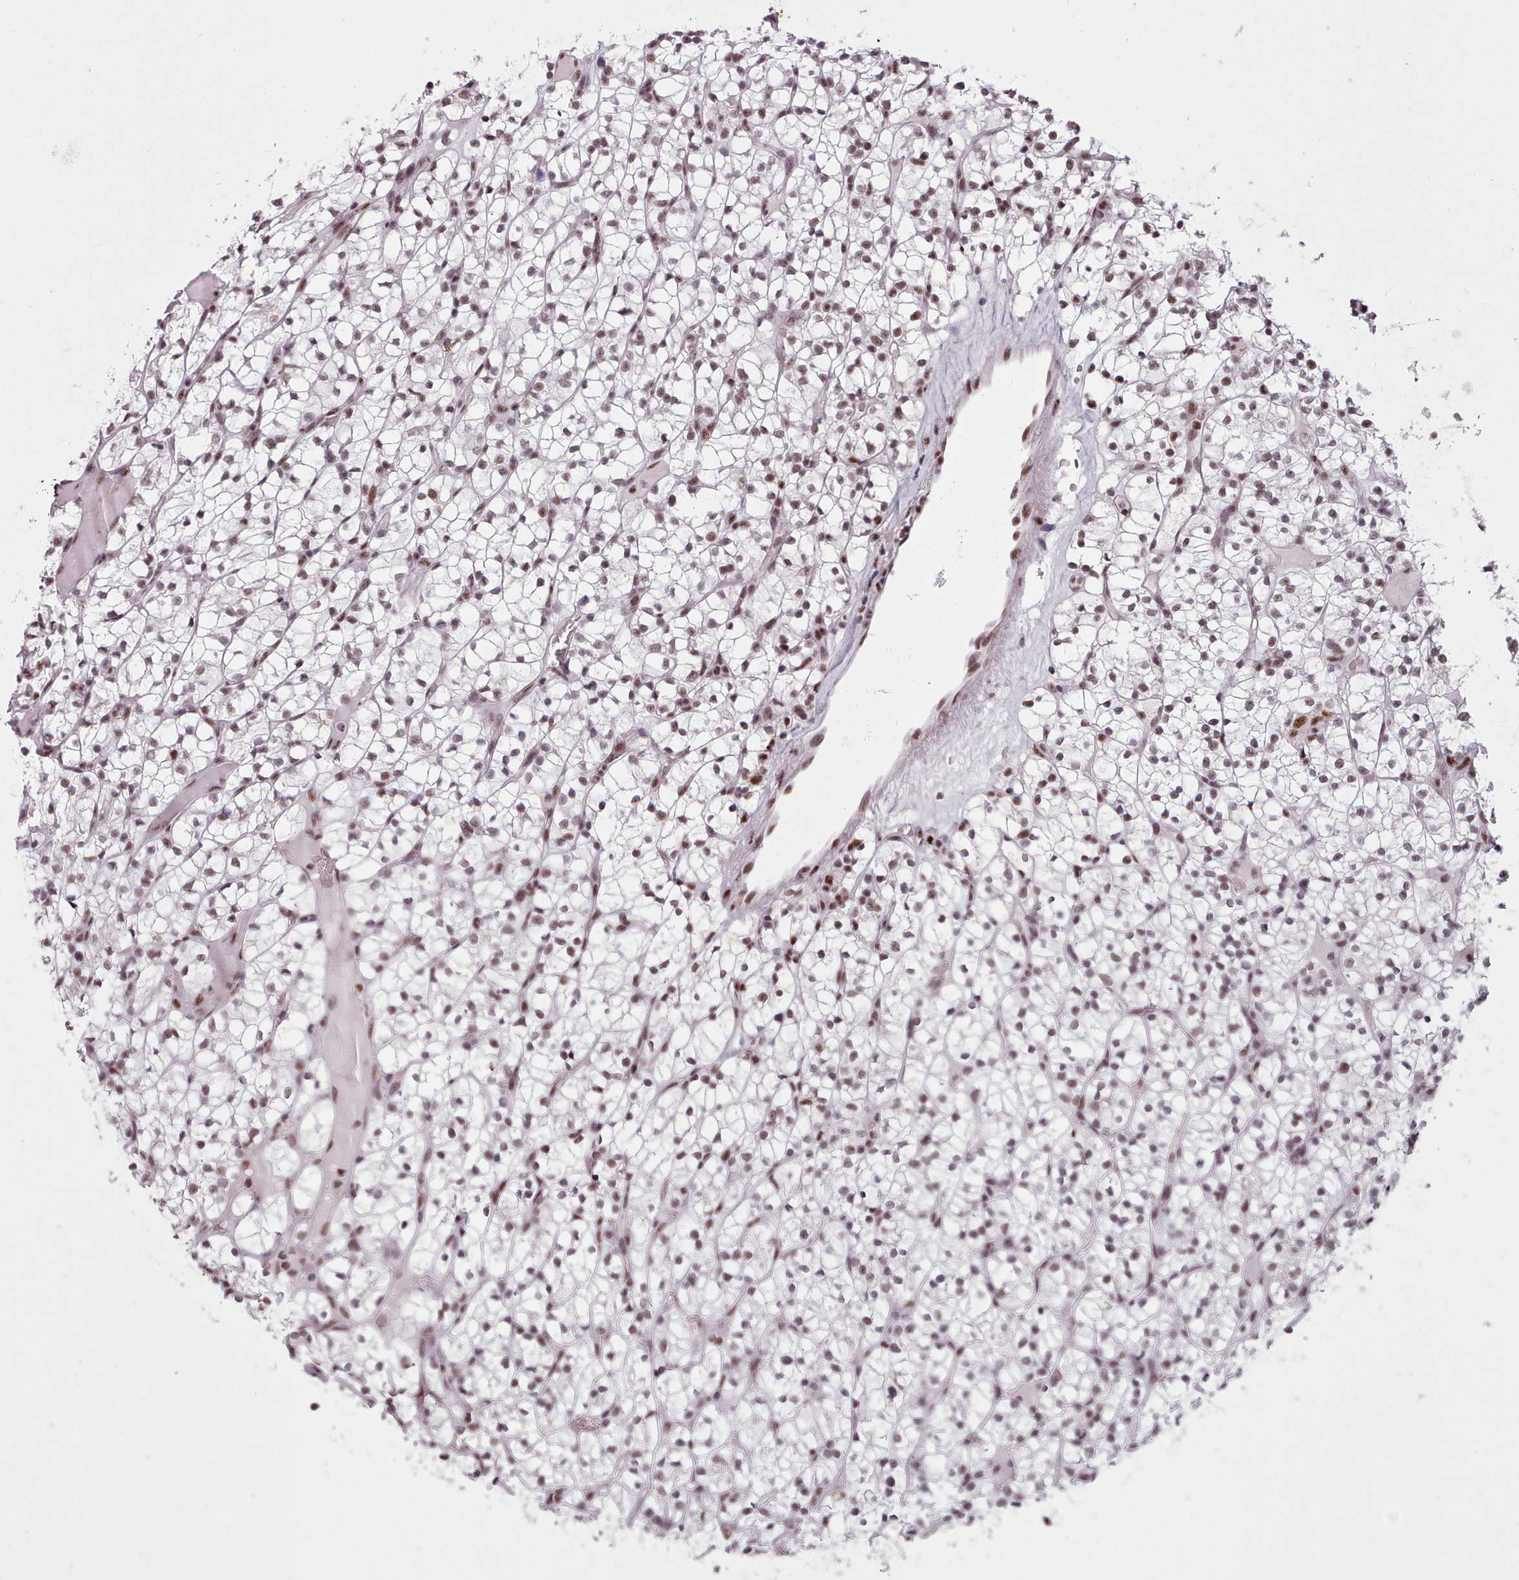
{"staining": {"intensity": "moderate", "quantity": ">75%", "location": "nuclear"}, "tissue": "renal cancer", "cell_type": "Tumor cells", "image_type": "cancer", "snomed": [{"axis": "morphology", "description": "Adenocarcinoma, NOS"}, {"axis": "topography", "description": "Kidney"}], "caption": "Human renal adenocarcinoma stained with a protein marker demonstrates moderate staining in tumor cells.", "gene": "SRRM1", "patient": {"sex": "female", "age": 64}}